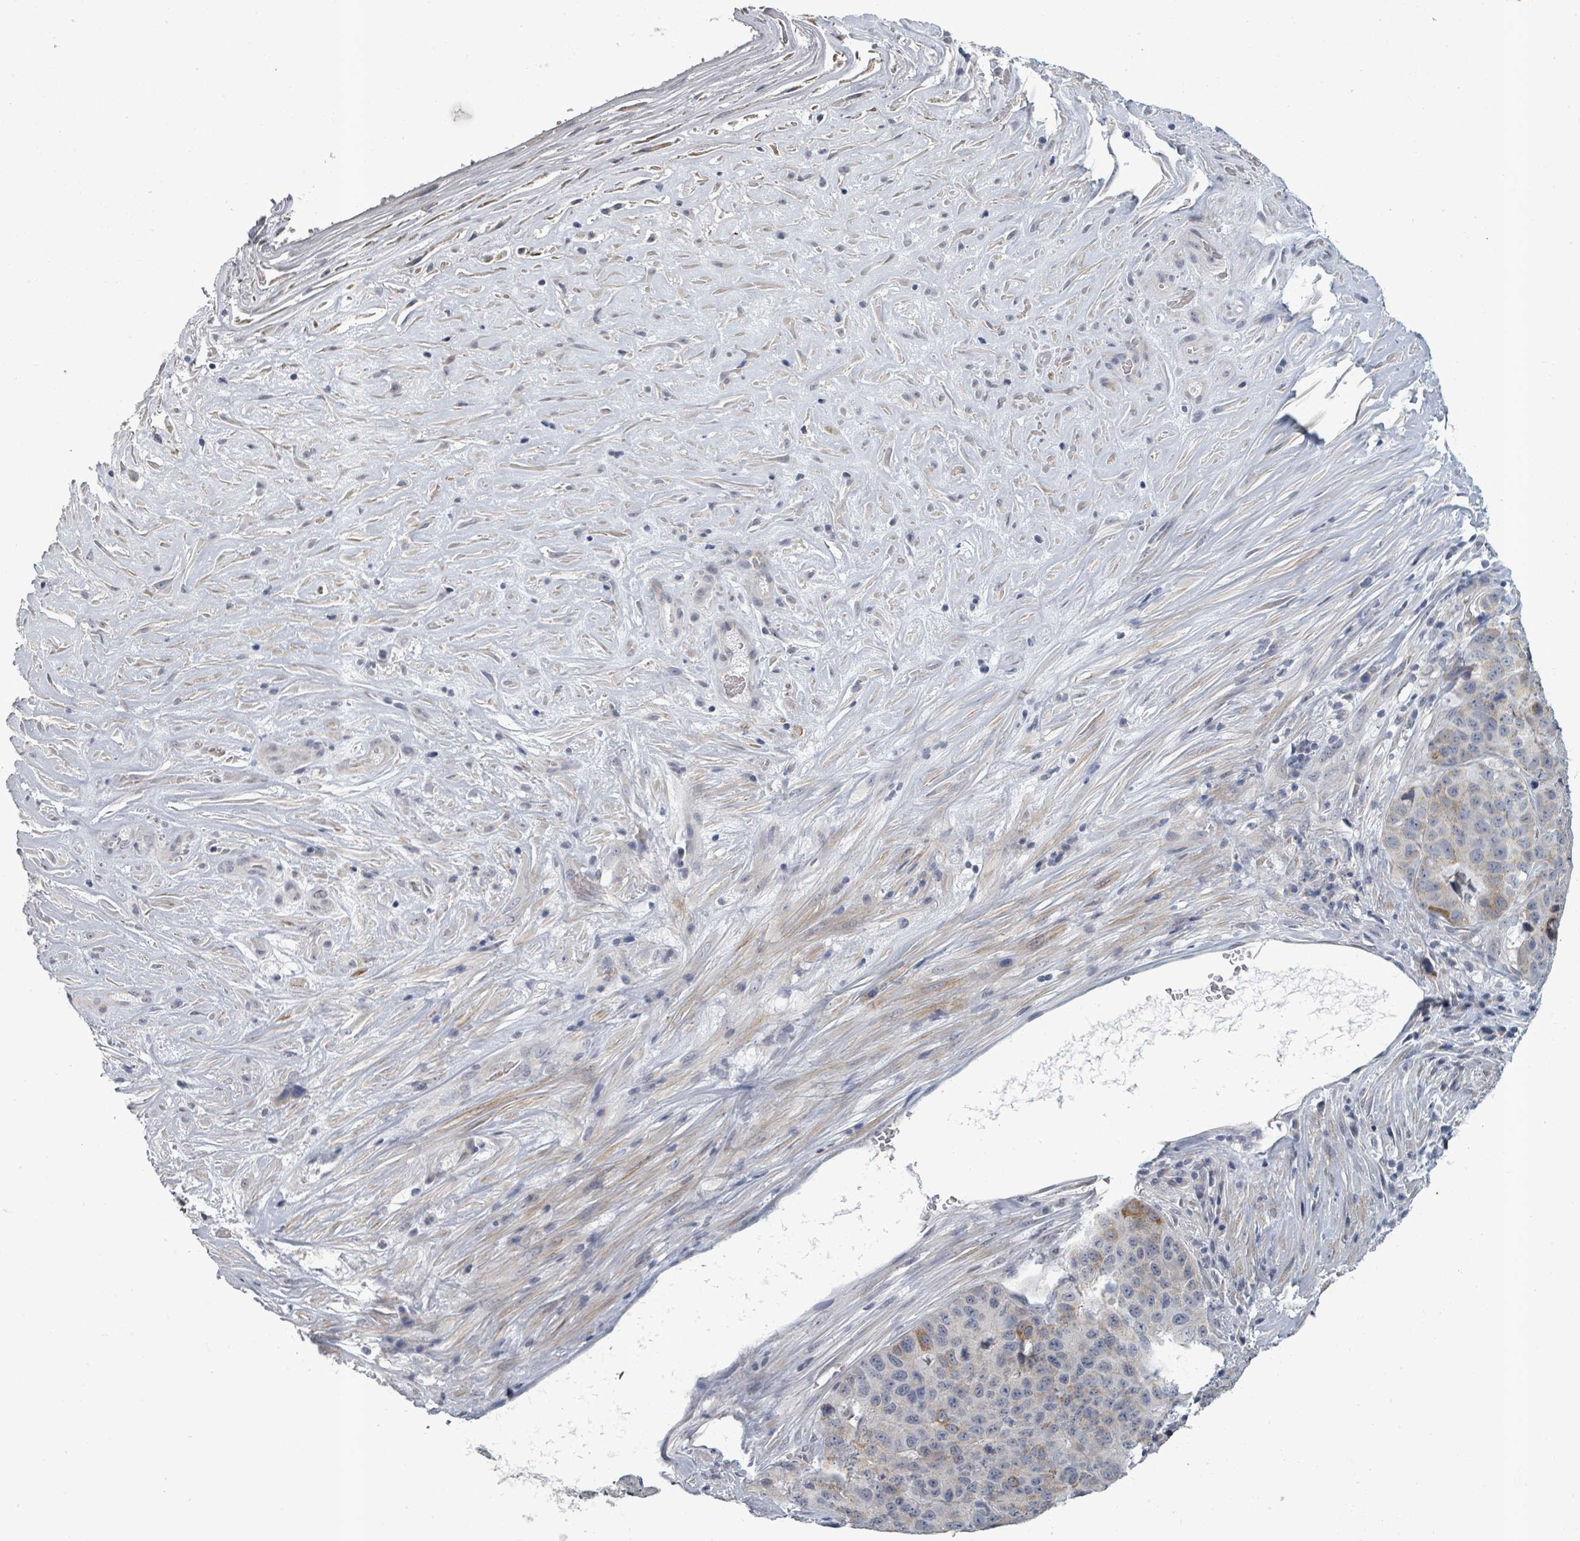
{"staining": {"intensity": "moderate", "quantity": "<25%", "location": "cytoplasmic/membranous"}, "tissue": "stomach cancer", "cell_type": "Tumor cells", "image_type": "cancer", "snomed": [{"axis": "morphology", "description": "Adenocarcinoma, NOS"}, {"axis": "topography", "description": "Stomach"}], "caption": "Moderate cytoplasmic/membranous positivity for a protein is present in approximately <25% of tumor cells of stomach adenocarcinoma using IHC.", "gene": "PTPN20", "patient": {"sex": "male", "age": 71}}